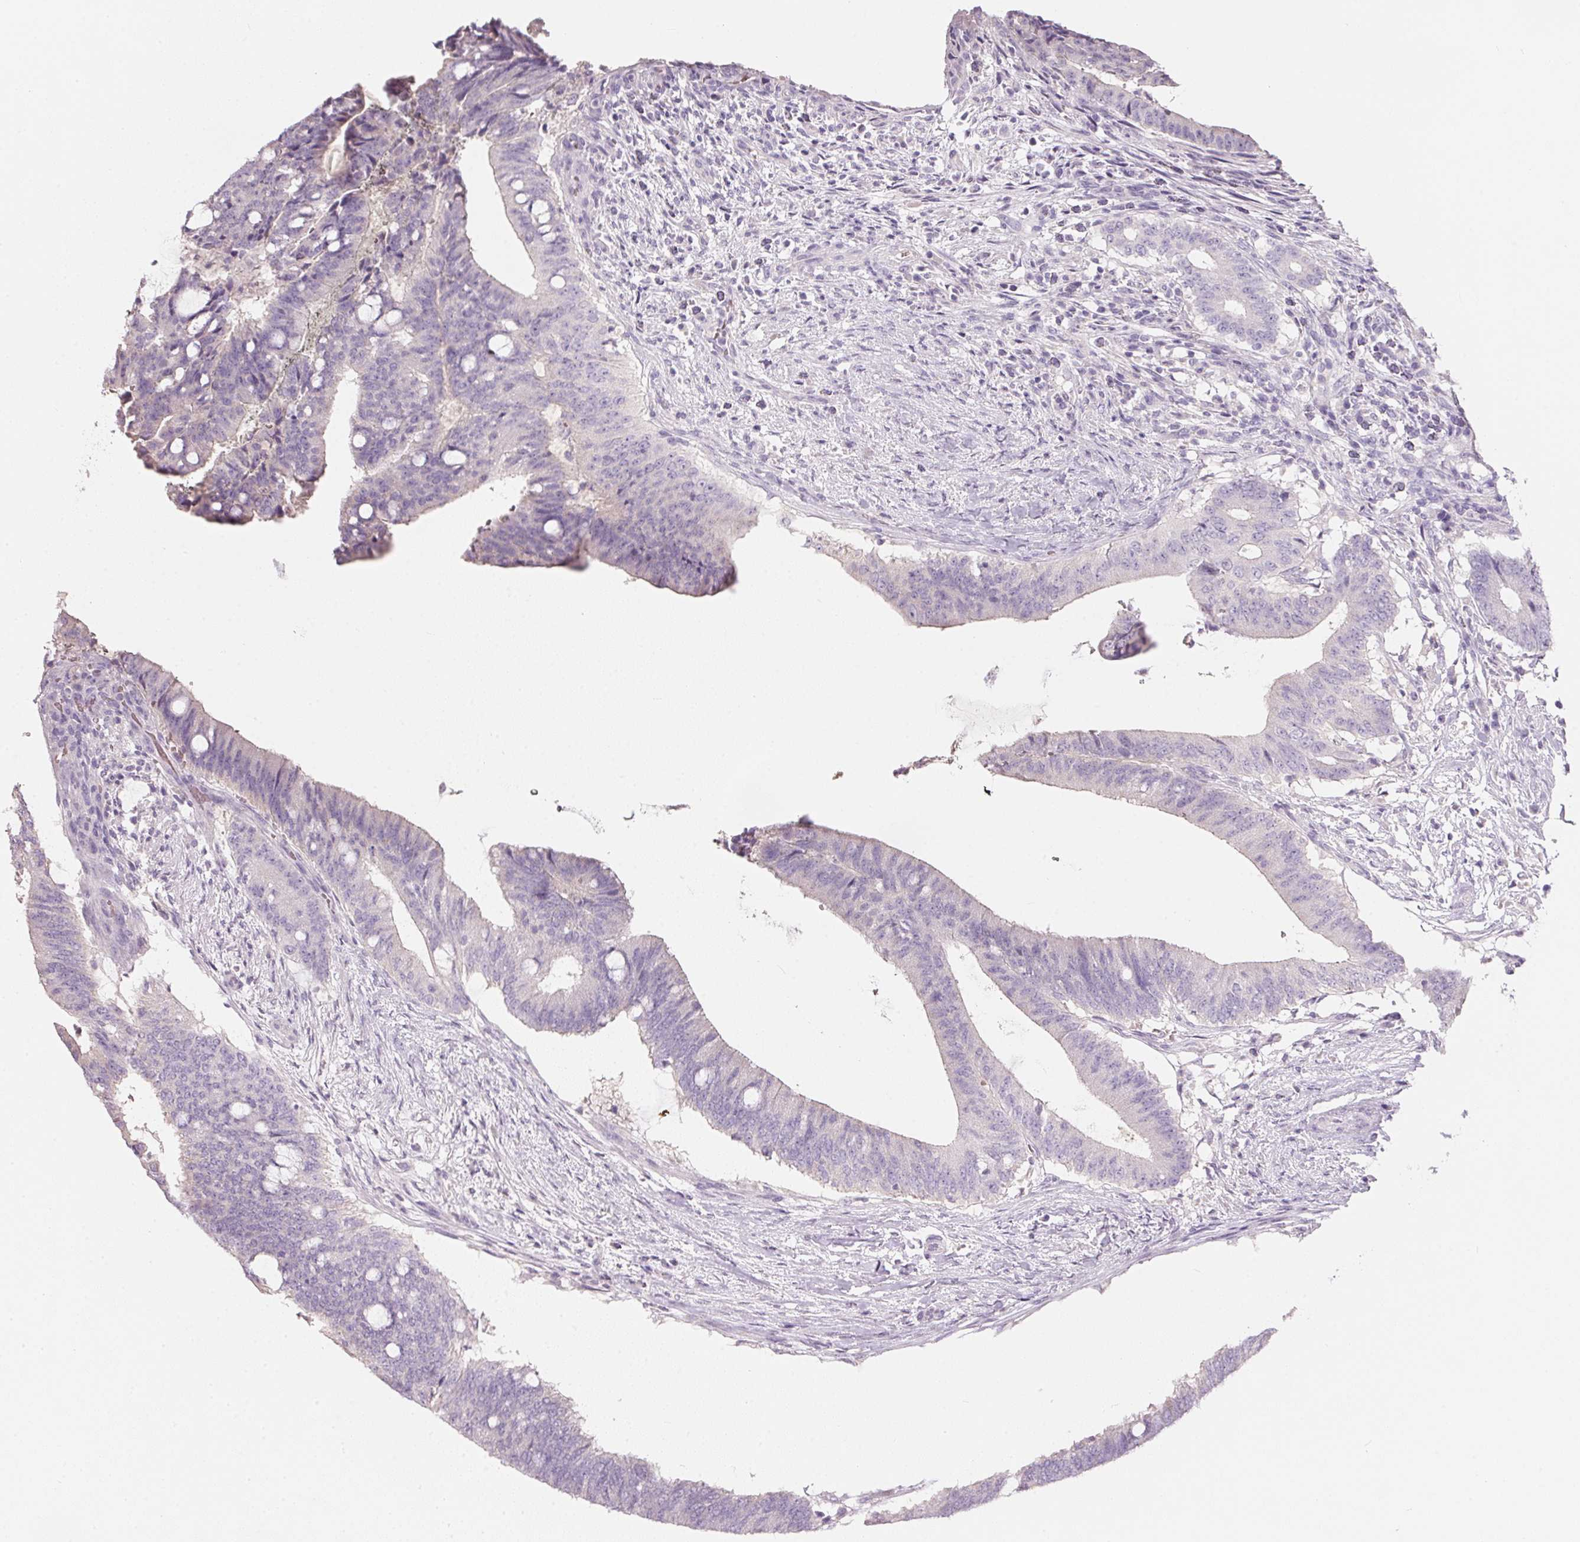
{"staining": {"intensity": "negative", "quantity": "none", "location": "none"}, "tissue": "colorectal cancer", "cell_type": "Tumor cells", "image_type": "cancer", "snomed": [{"axis": "morphology", "description": "Adenocarcinoma, NOS"}, {"axis": "topography", "description": "Colon"}], "caption": "Immunohistochemistry (IHC) photomicrograph of human colorectal cancer (adenocarcinoma) stained for a protein (brown), which exhibits no expression in tumor cells.", "gene": "HSD17B1", "patient": {"sex": "female", "age": 43}}